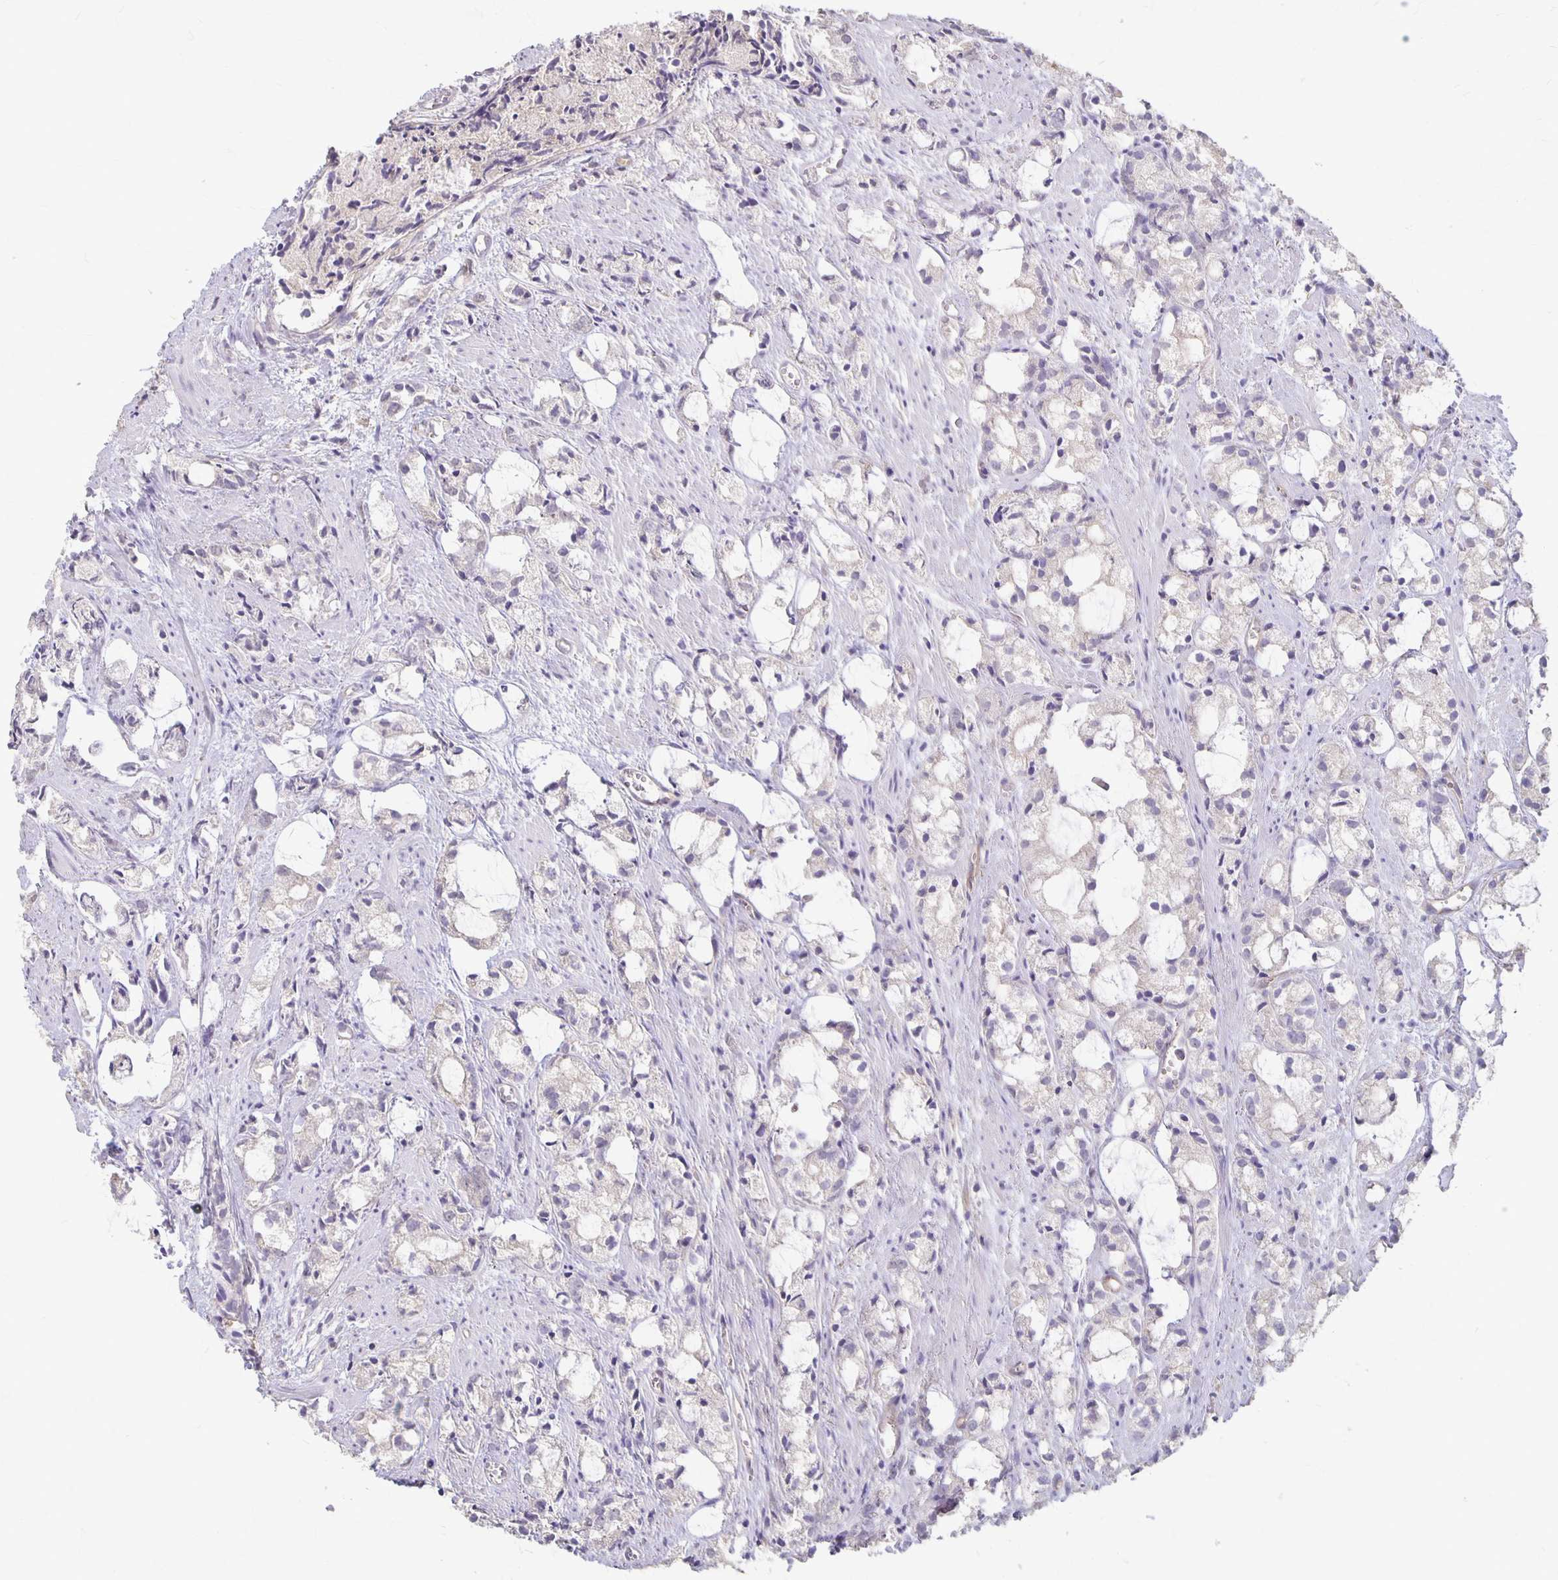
{"staining": {"intensity": "negative", "quantity": "none", "location": "none"}, "tissue": "prostate cancer", "cell_type": "Tumor cells", "image_type": "cancer", "snomed": [{"axis": "morphology", "description": "Adenocarcinoma, High grade"}, {"axis": "topography", "description": "Prostate"}], "caption": "Immunohistochemical staining of human prostate cancer (high-grade adenocarcinoma) displays no significant staining in tumor cells. (DAB IHC with hematoxylin counter stain).", "gene": "PPP1R3E", "patient": {"sex": "male", "age": 85}}